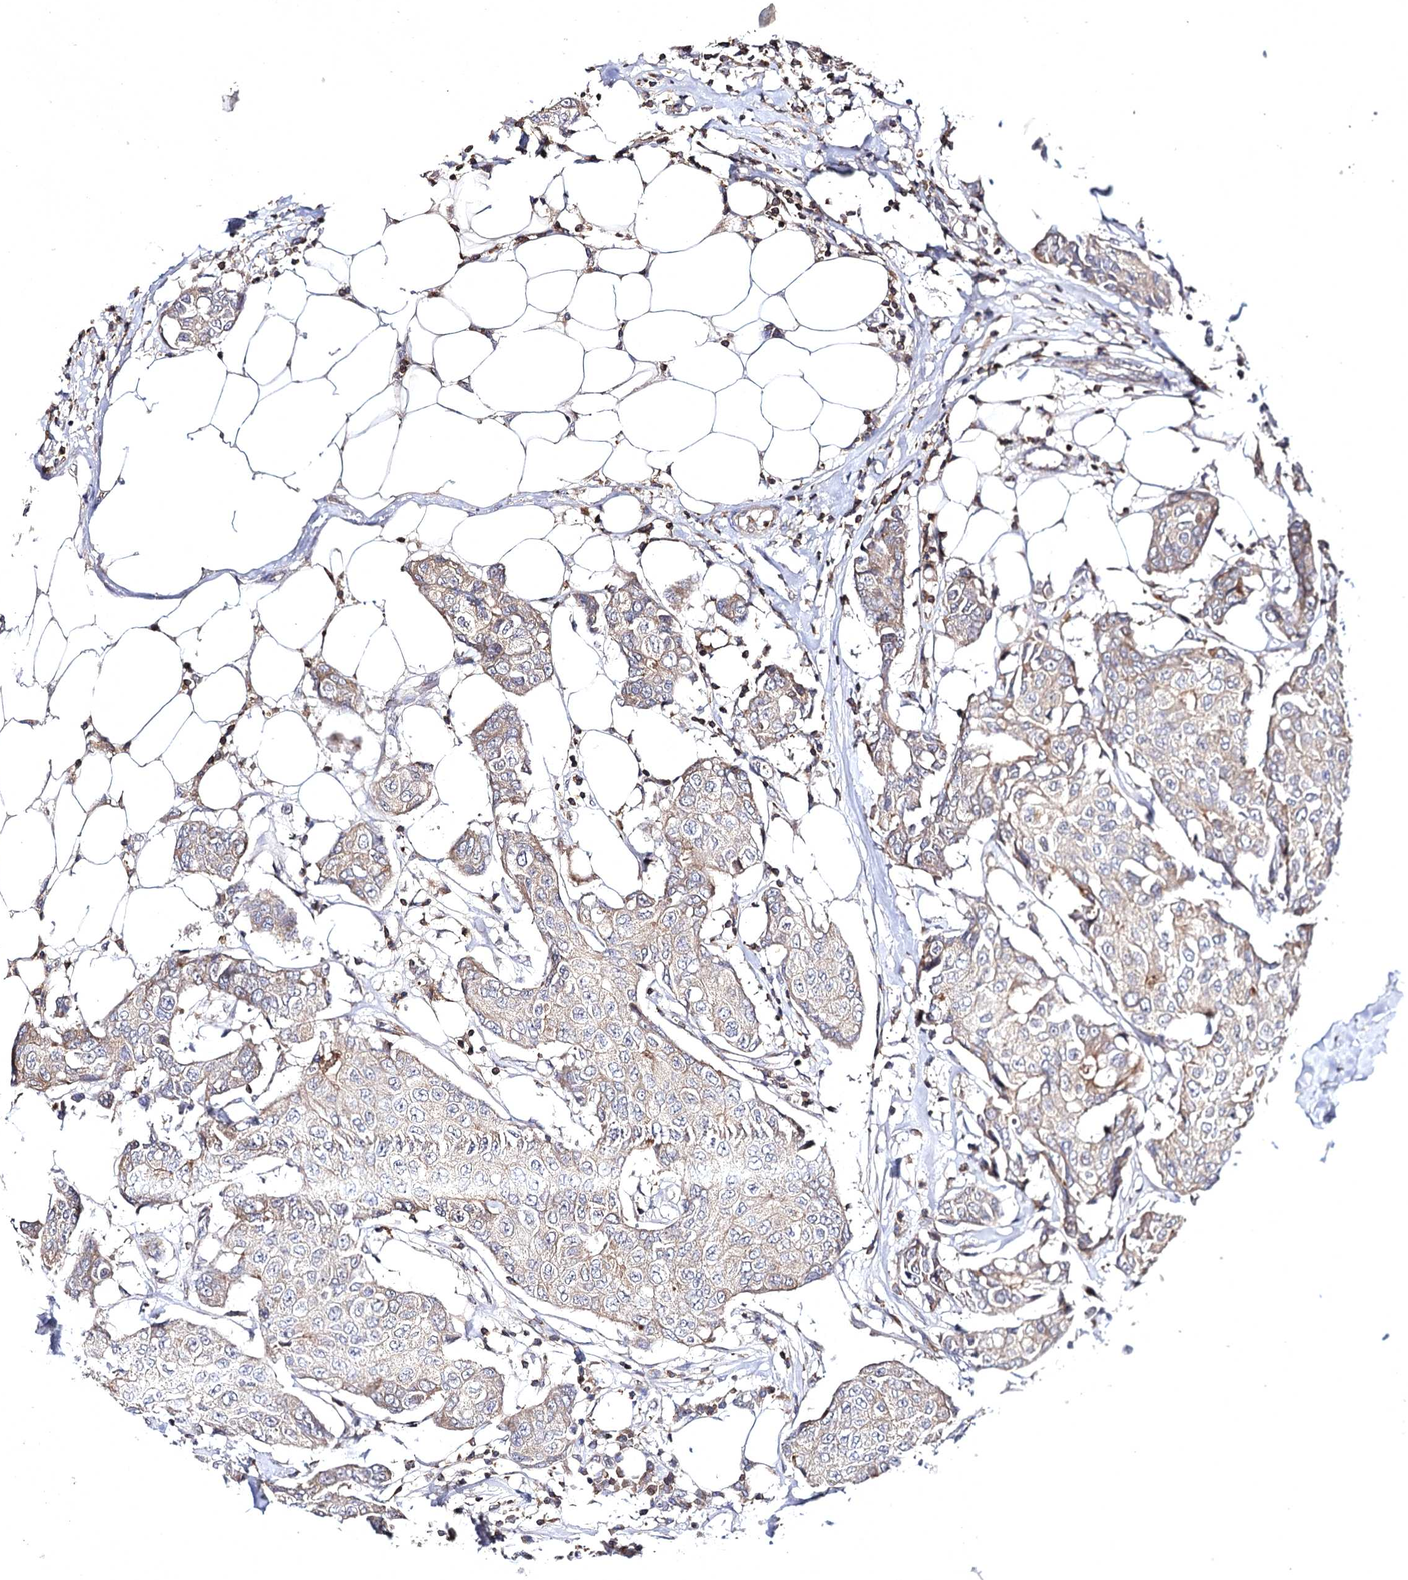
{"staining": {"intensity": "weak", "quantity": ">75%", "location": "cytoplasmic/membranous"}, "tissue": "breast cancer", "cell_type": "Tumor cells", "image_type": "cancer", "snomed": [{"axis": "morphology", "description": "Duct carcinoma"}, {"axis": "topography", "description": "Breast"}], "caption": "Weak cytoplasmic/membranous staining for a protein is seen in about >75% of tumor cells of breast infiltrating ductal carcinoma using immunohistochemistry (IHC).", "gene": "BCR", "patient": {"sex": "female", "age": 80}}